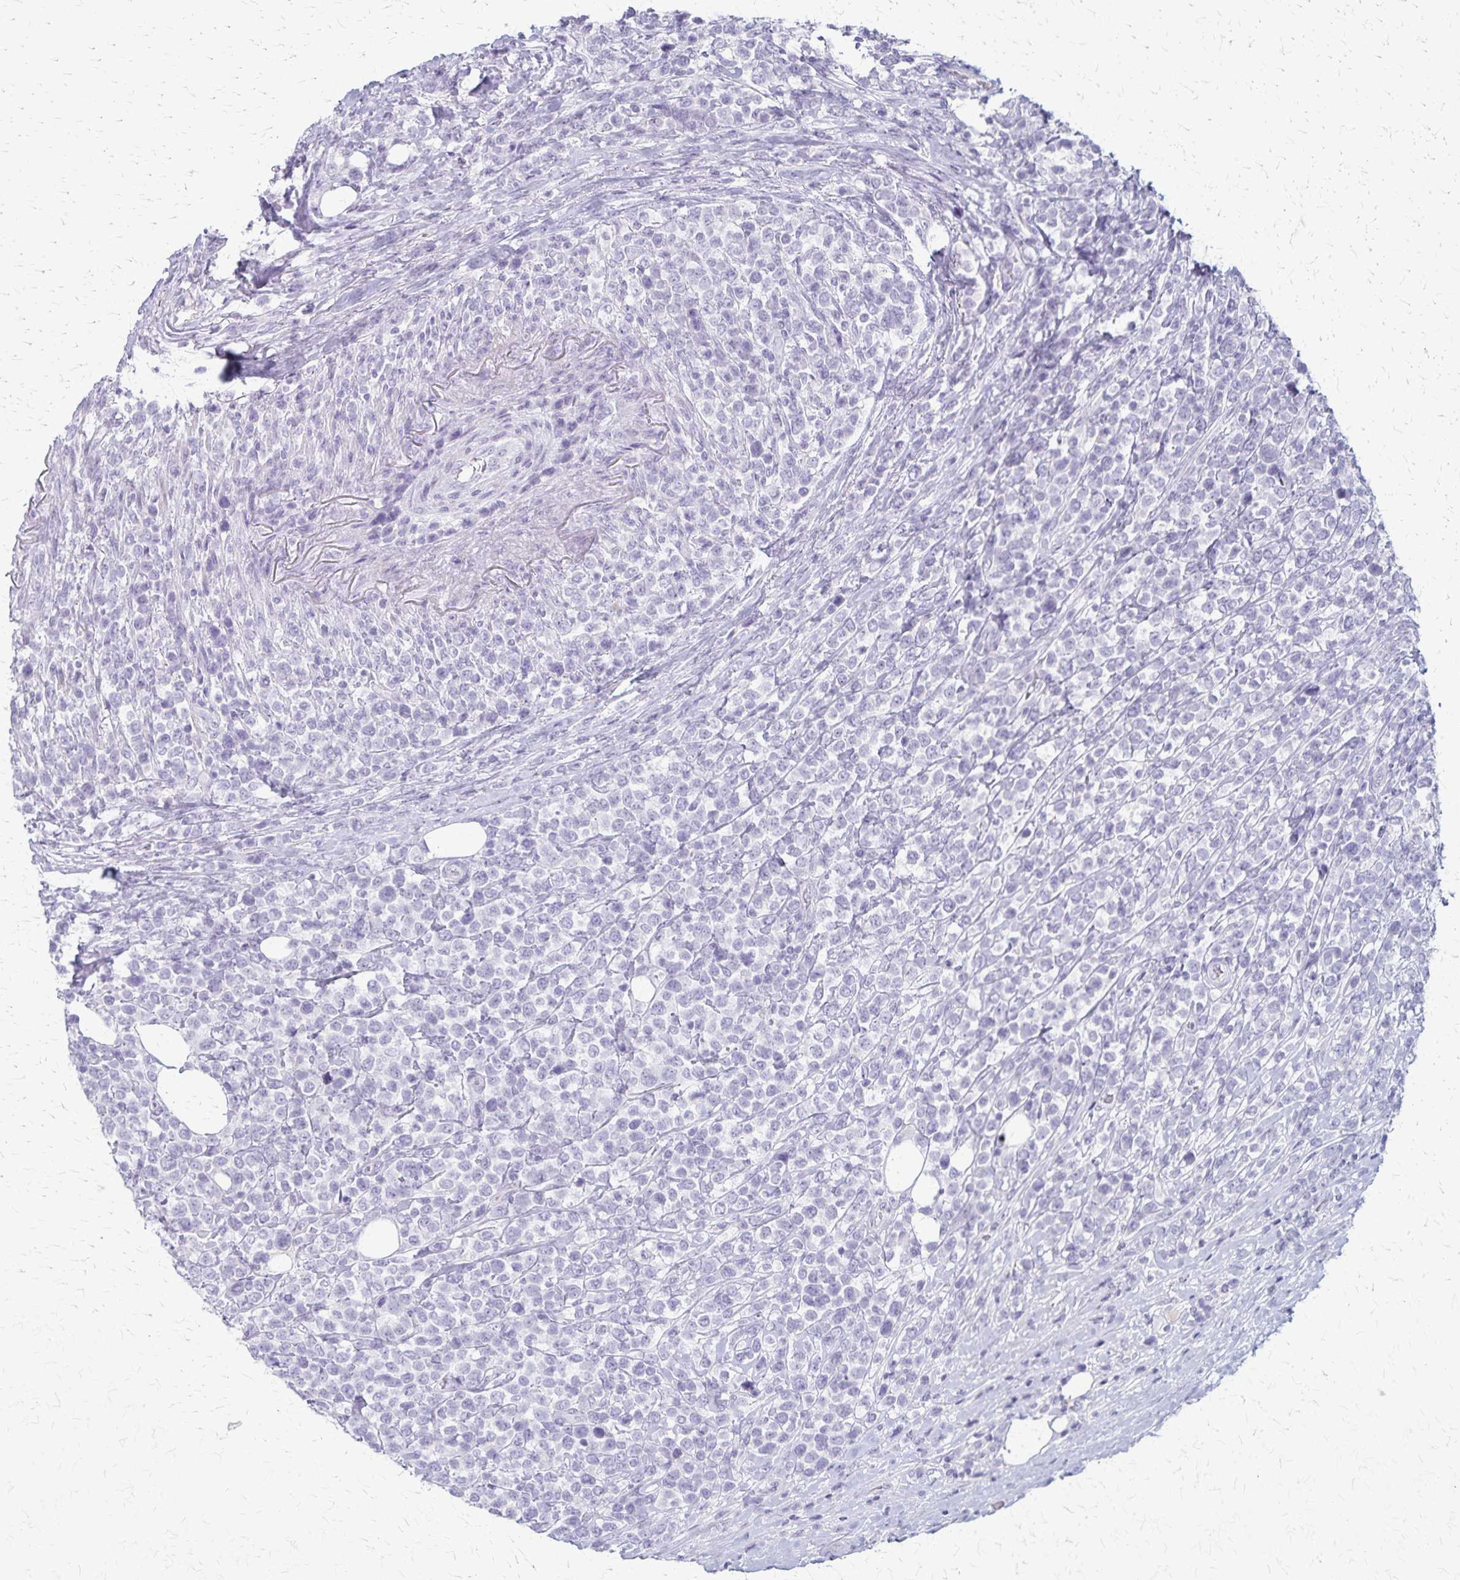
{"staining": {"intensity": "negative", "quantity": "none", "location": "none"}, "tissue": "lymphoma", "cell_type": "Tumor cells", "image_type": "cancer", "snomed": [{"axis": "morphology", "description": "Malignant lymphoma, non-Hodgkin's type, High grade"}, {"axis": "topography", "description": "Soft tissue"}], "caption": "Tumor cells show no significant staining in lymphoma.", "gene": "RASL10B", "patient": {"sex": "female", "age": 56}}